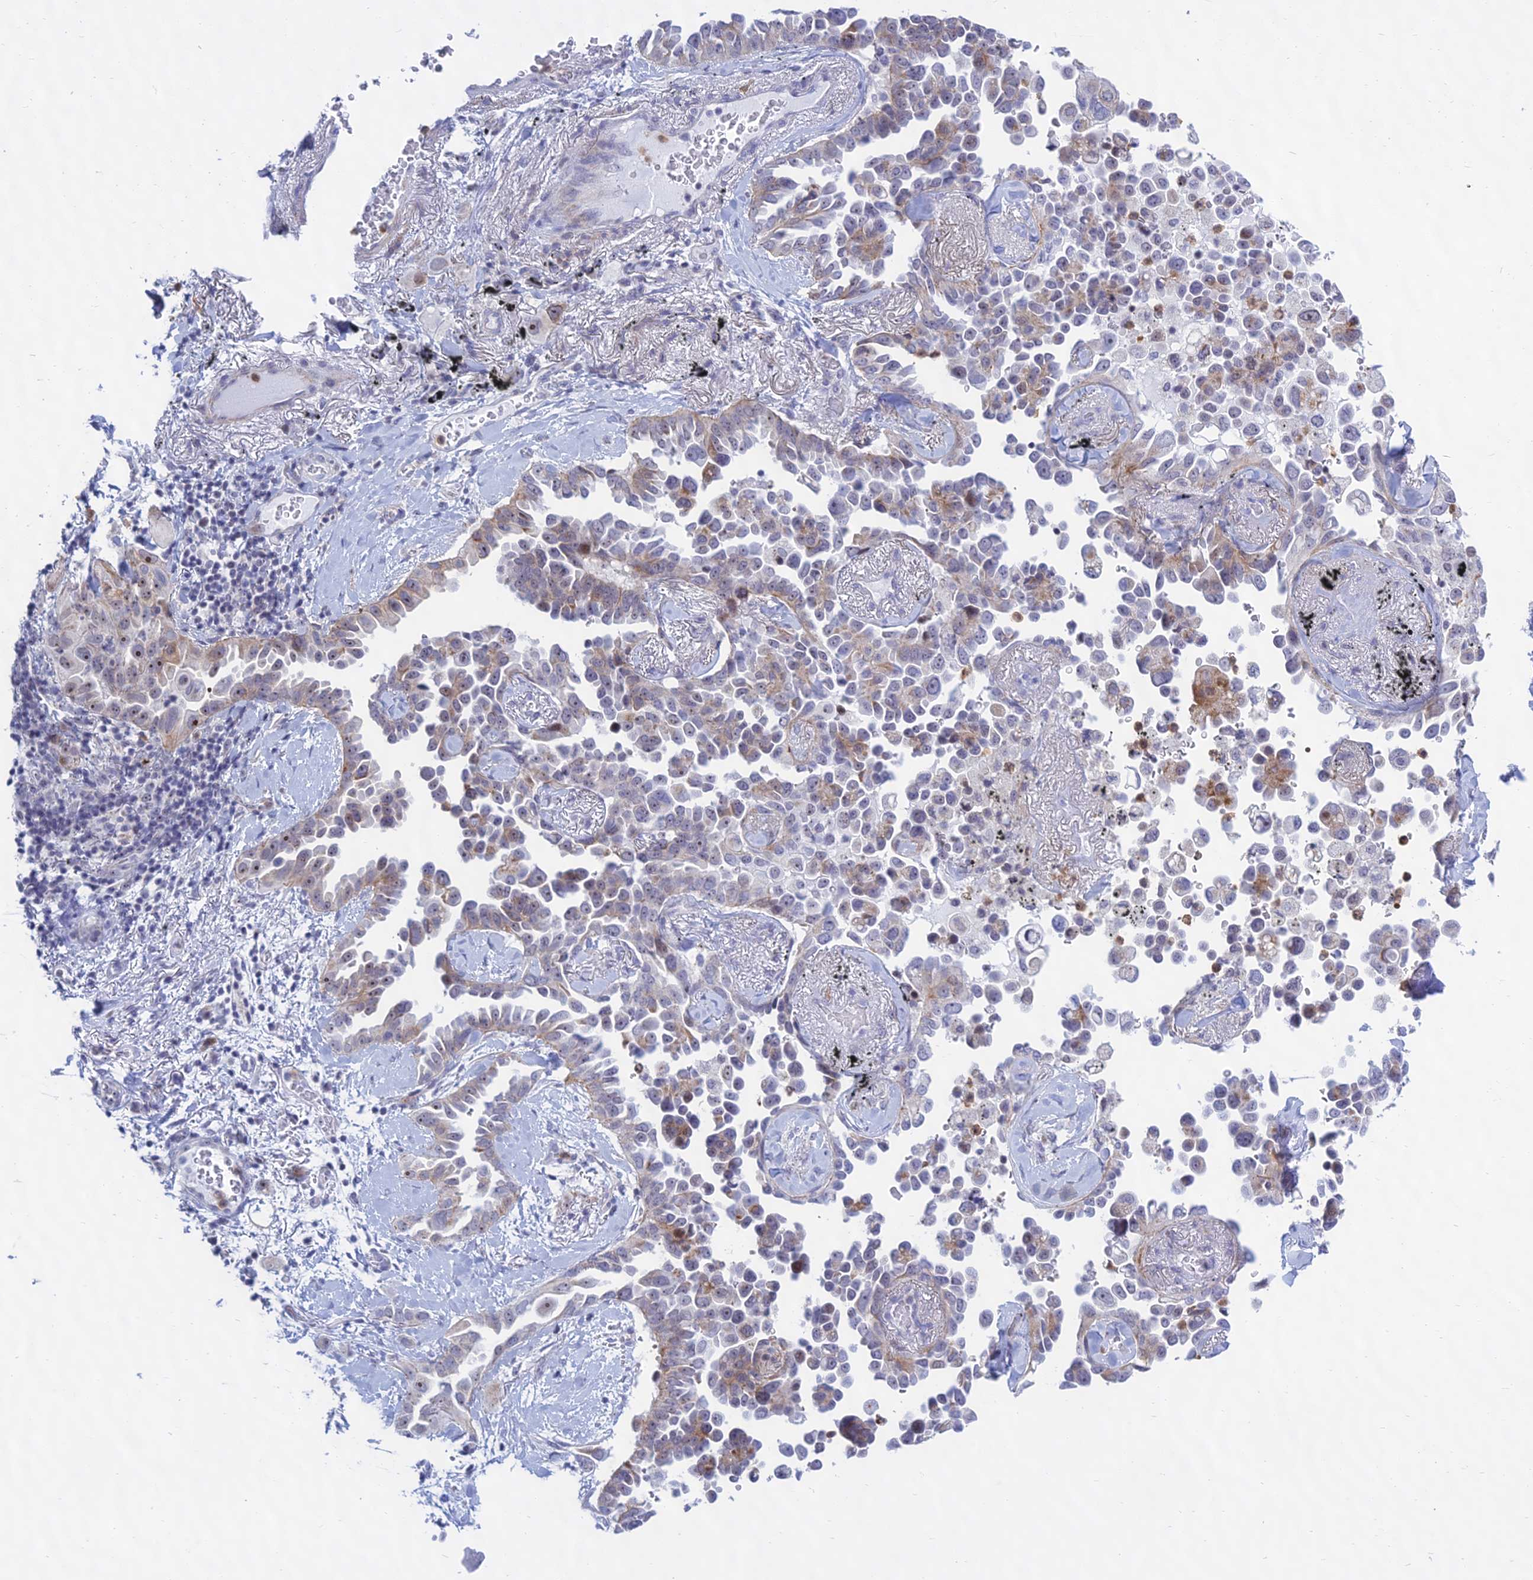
{"staining": {"intensity": "moderate", "quantity": "25%-75%", "location": "cytoplasmic/membranous"}, "tissue": "lung cancer", "cell_type": "Tumor cells", "image_type": "cancer", "snomed": [{"axis": "morphology", "description": "Adenocarcinoma, NOS"}, {"axis": "topography", "description": "Lung"}], "caption": "Immunohistochemical staining of human lung cancer (adenocarcinoma) shows medium levels of moderate cytoplasmic/membranous protein positivity in about 25%-75% of tumor cells. (Stains: DAB (3,3'-diaminobenzidine) in brown, nuclei in blue, Microscopy: brightfield microscopy at high magnification).", "gene": "KRR1", "patient": {"sex": "female", "age": 67}}